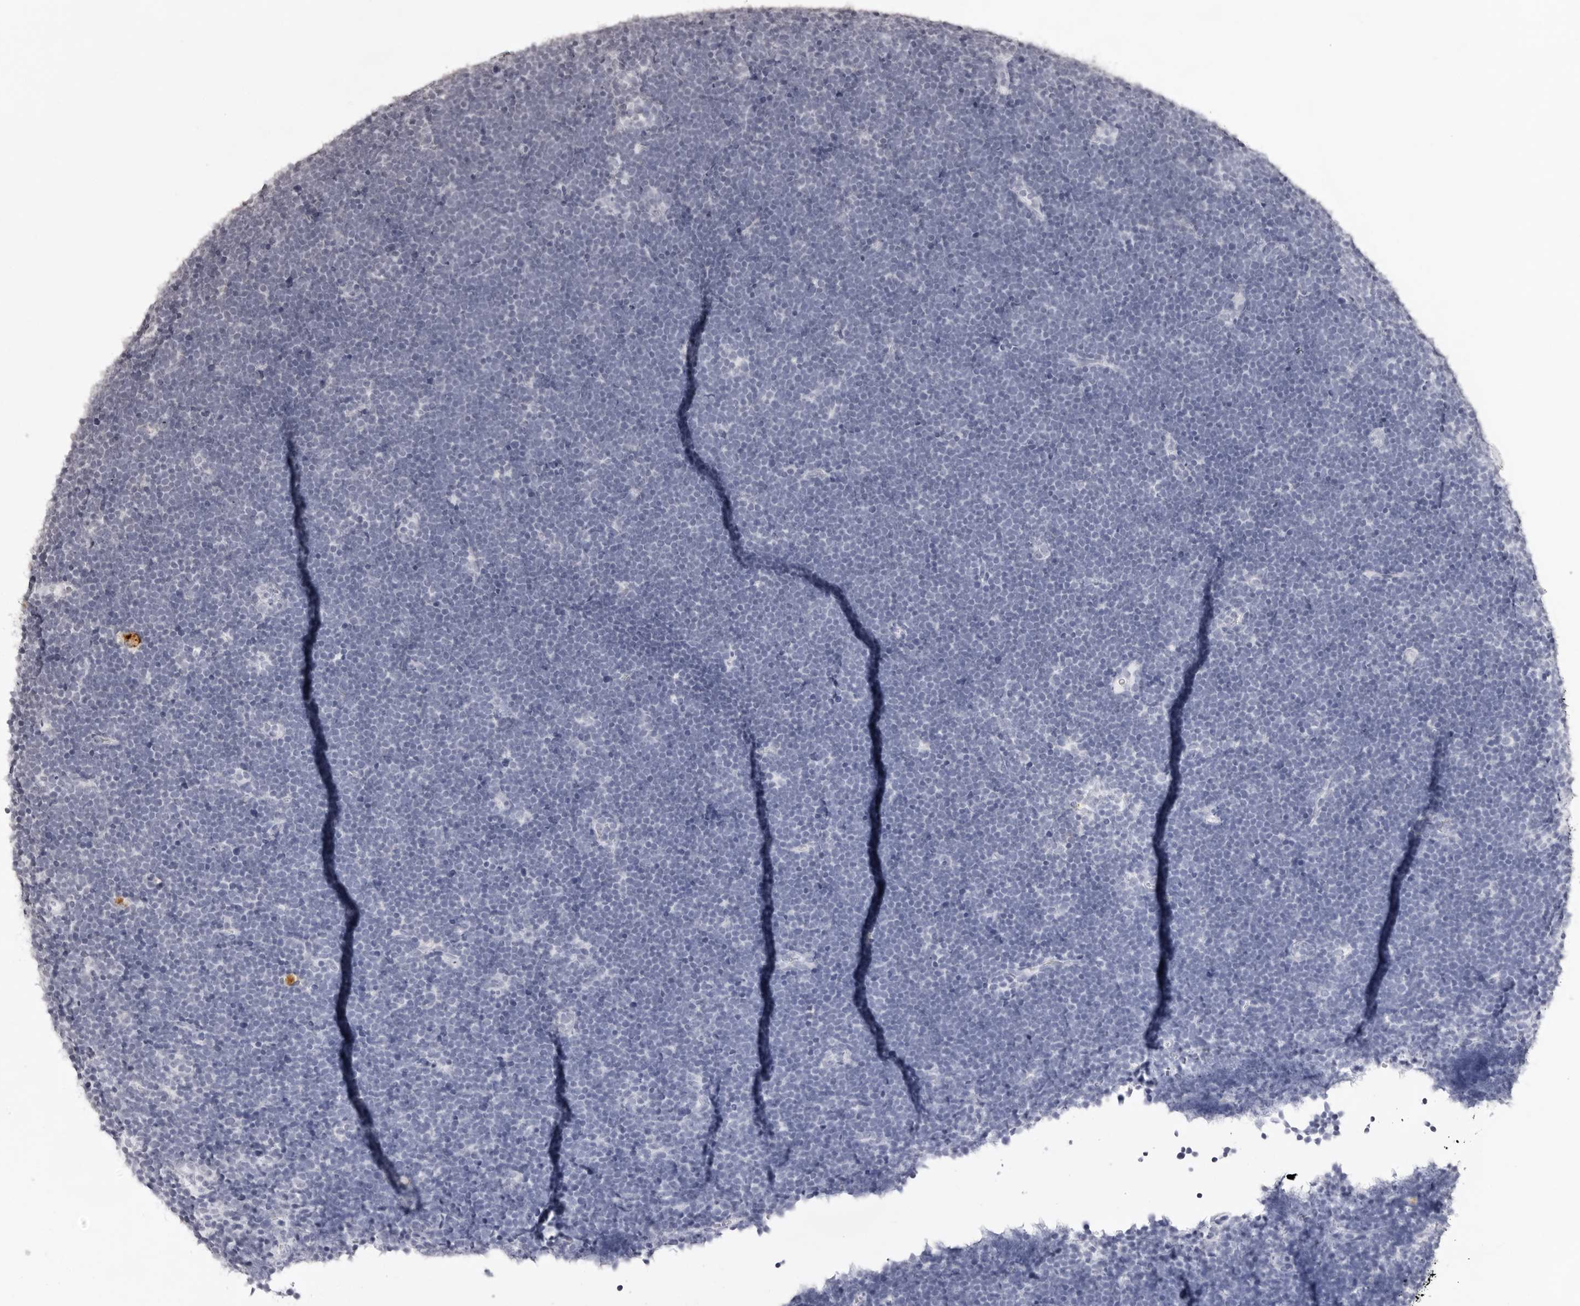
{"staining": {"intensity": "negative", "quantity": "none", "location": "none"}, "tissue": "lymphoma", "cell_type": "Tumor cells", "image_type": "cancer", "snomed": [{"axis": "morphology", "description": "Malignant lymphoma, non-Hodgkin's type, High grade"}, {"axis": "topography", "description": "Lymph node"}], "caption": "Photomicrograph shows no significant protein staining in tumor cells of lymphoma.", "gene": "NTM", "patient": {"sex": "male", "age": 13}}